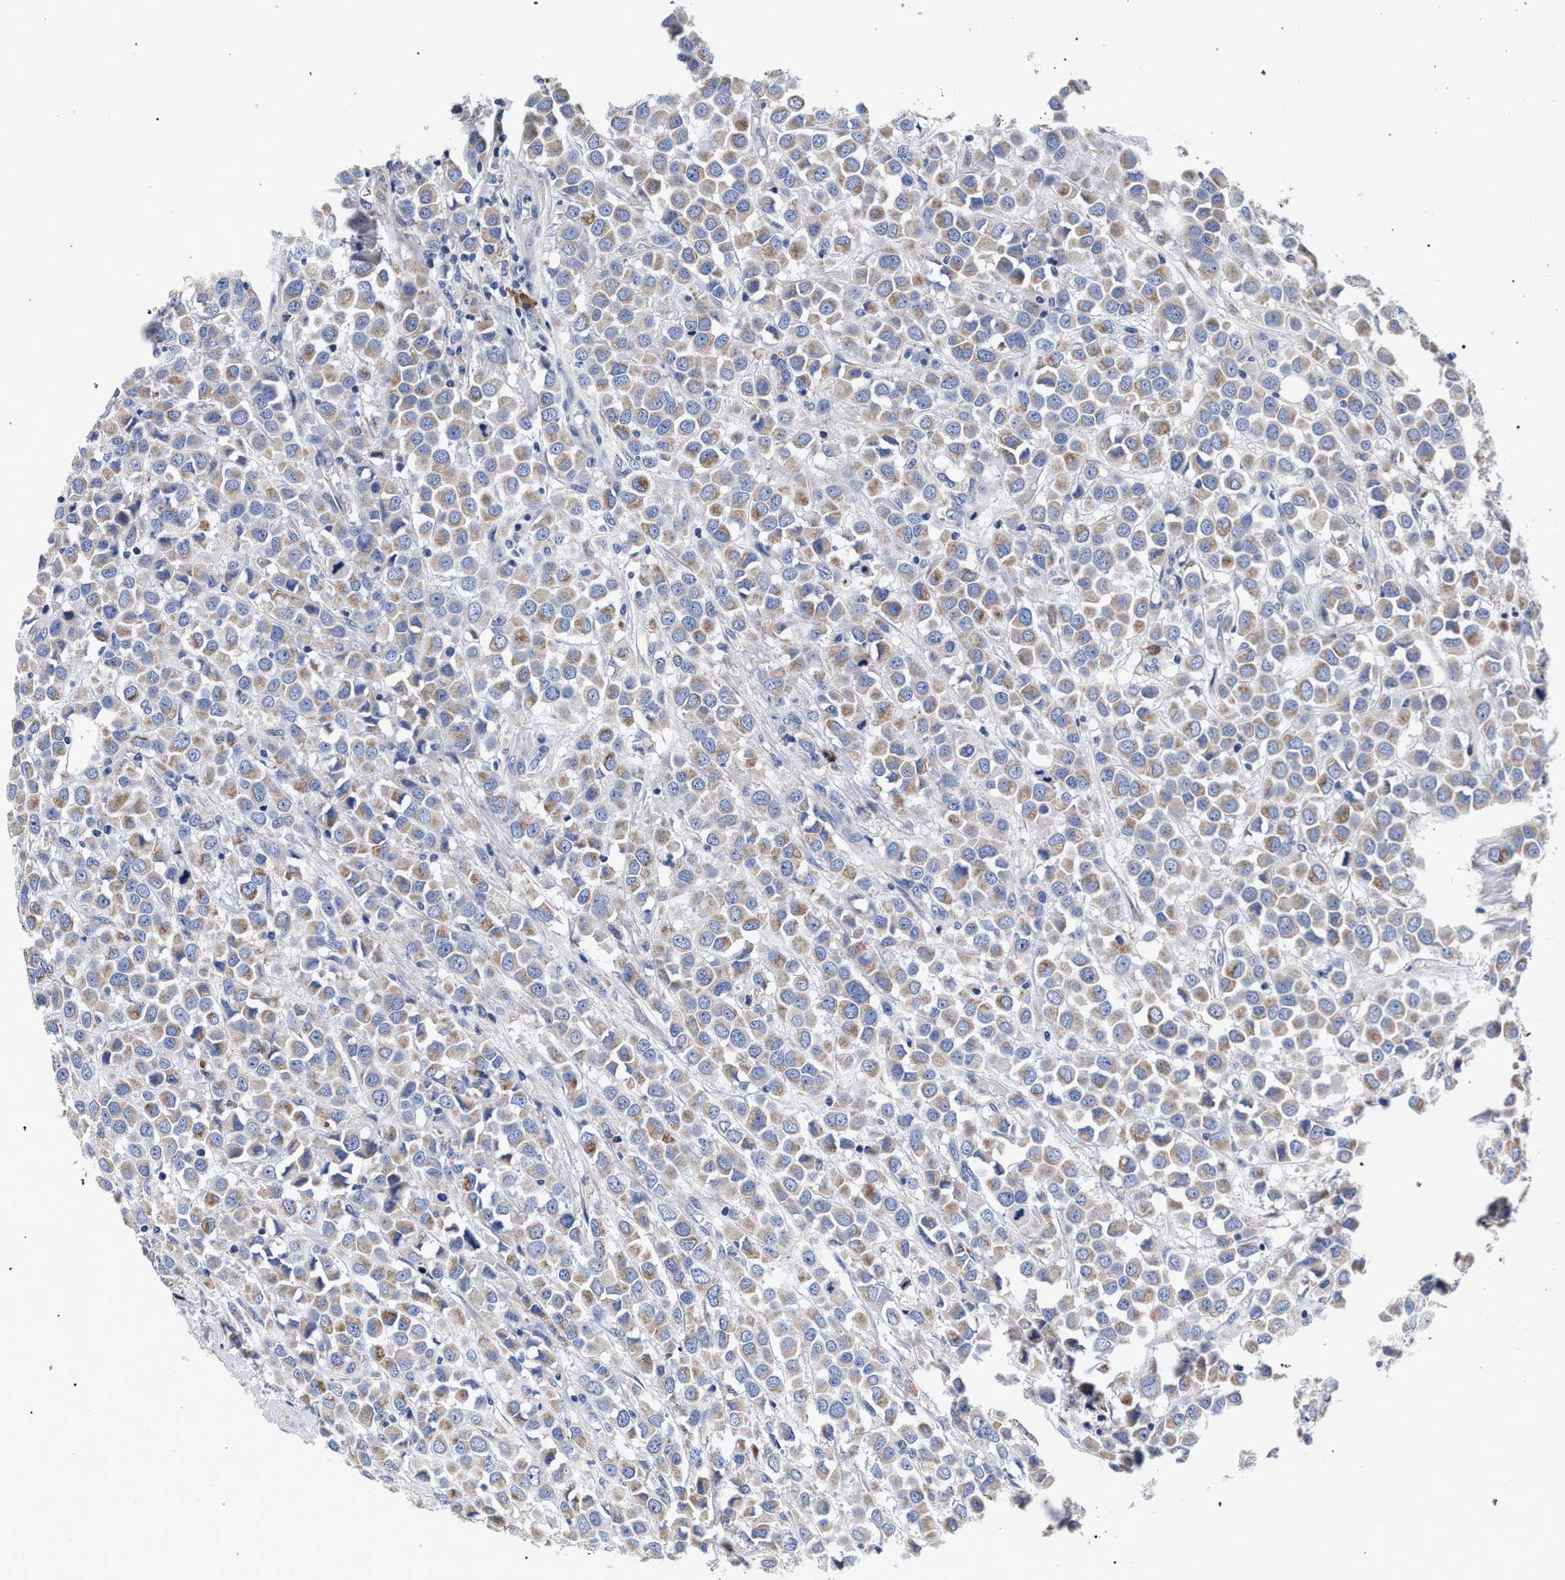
{"staining": {"intensity": "weak", "quantity": ">75%", "location": "cytoplasmic/membranous"}, "tissue": "breast cancer", "cell_type": "Tumor cells", "image_type": "cancer", "snomed": [{"axis": "morphology", "description": "Duct carcinoma"}, {"axis": "topography", "description": "Breast"}], "caption": "The immunohistochemical stain labels weak cytoplasmic/membranous staining in tumor cells of invasive ductal carcinoma (breast) tissue.", "gene": "ACOX1", "patient": {"sex": "female", "age": 61}}